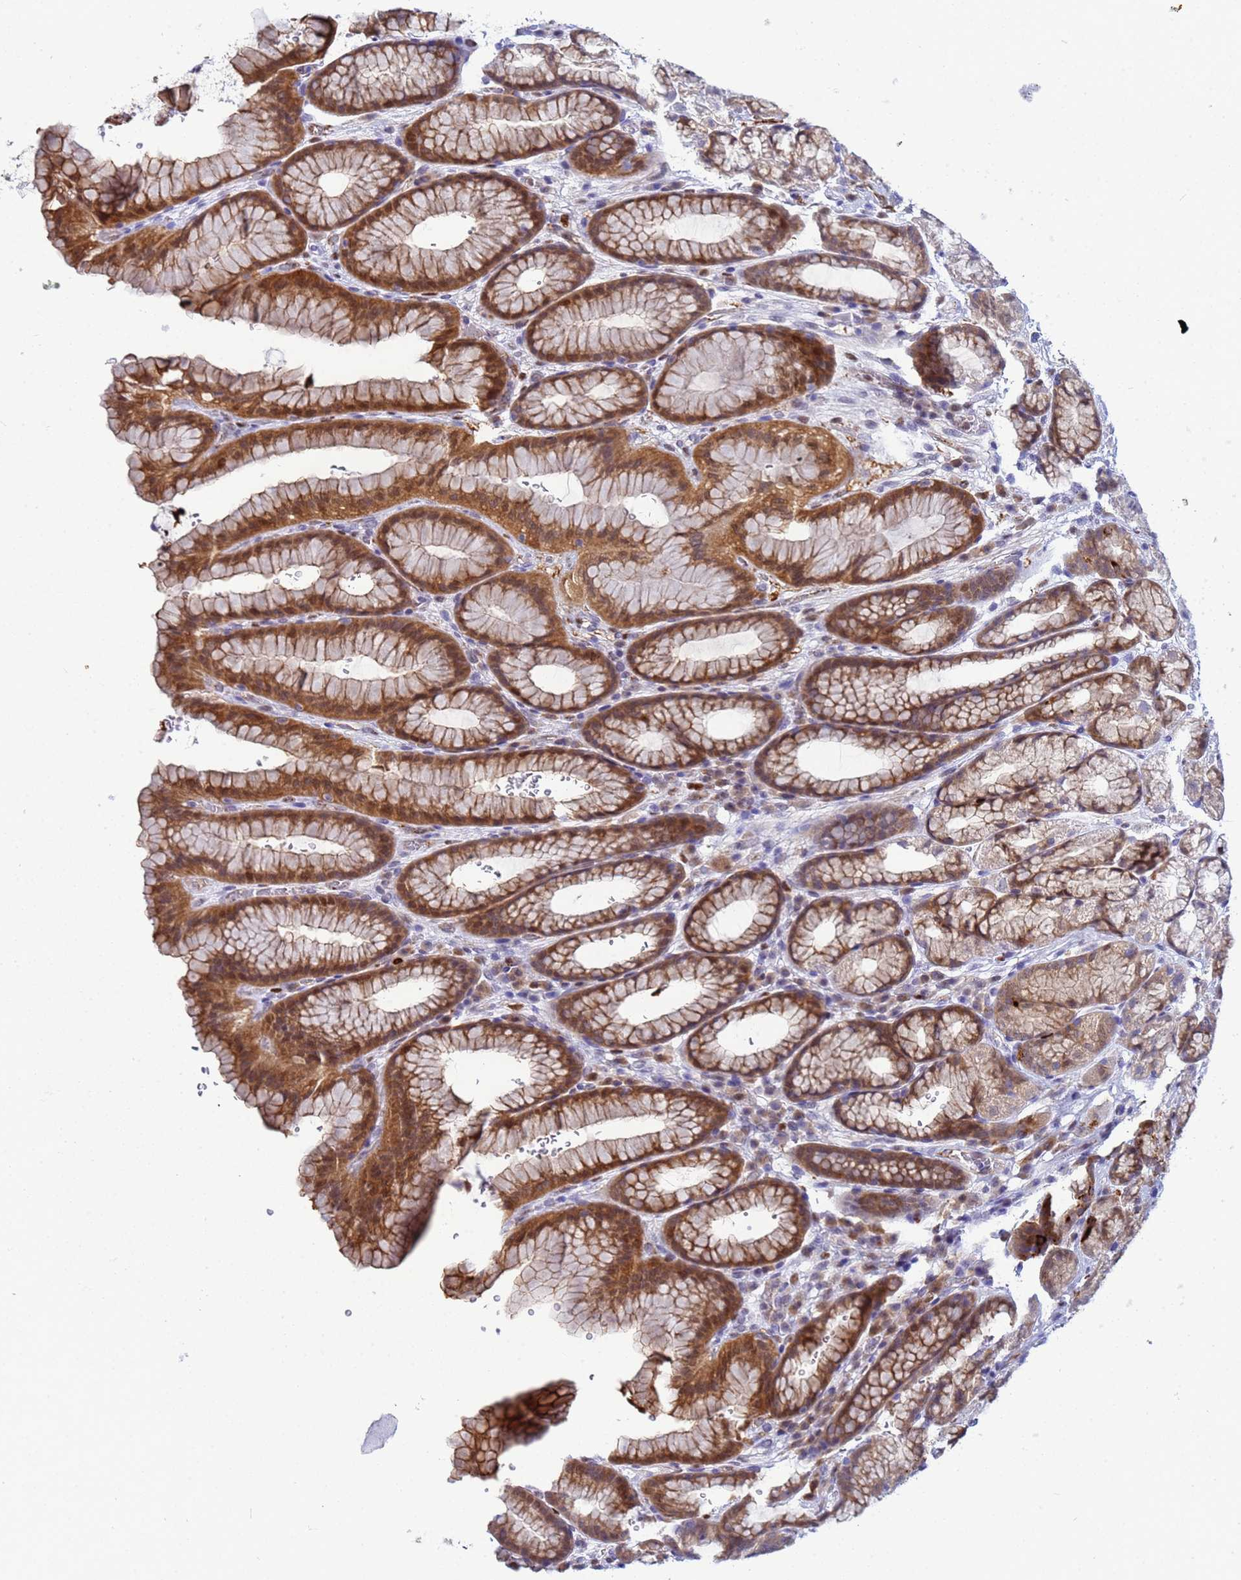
{"staining": {"intensity": "strong", "quantity": "25%-75%", "location": "cytoplasmic/membranous,nuclear"}, "tissue": "stomach", "cell_type": "Glandular cells", "image_type": "normal", "snomed": [{"axis": "morphology", "description": "Normal tissue, NOS"}, {"axis": "morphology", "description": "Adenocarcinoma, NOS"}, {"axis": "topography", "description": "Stomach"}], "caption": "This is an image of immunohistochemistry (IHC) staining of normal stomach, which shows strong positivity in the cytoplasmic/membranous,nuclear of glandular cells.", "gene": "SLC25A37", "patient": {"sex": "male", "age": 57}}